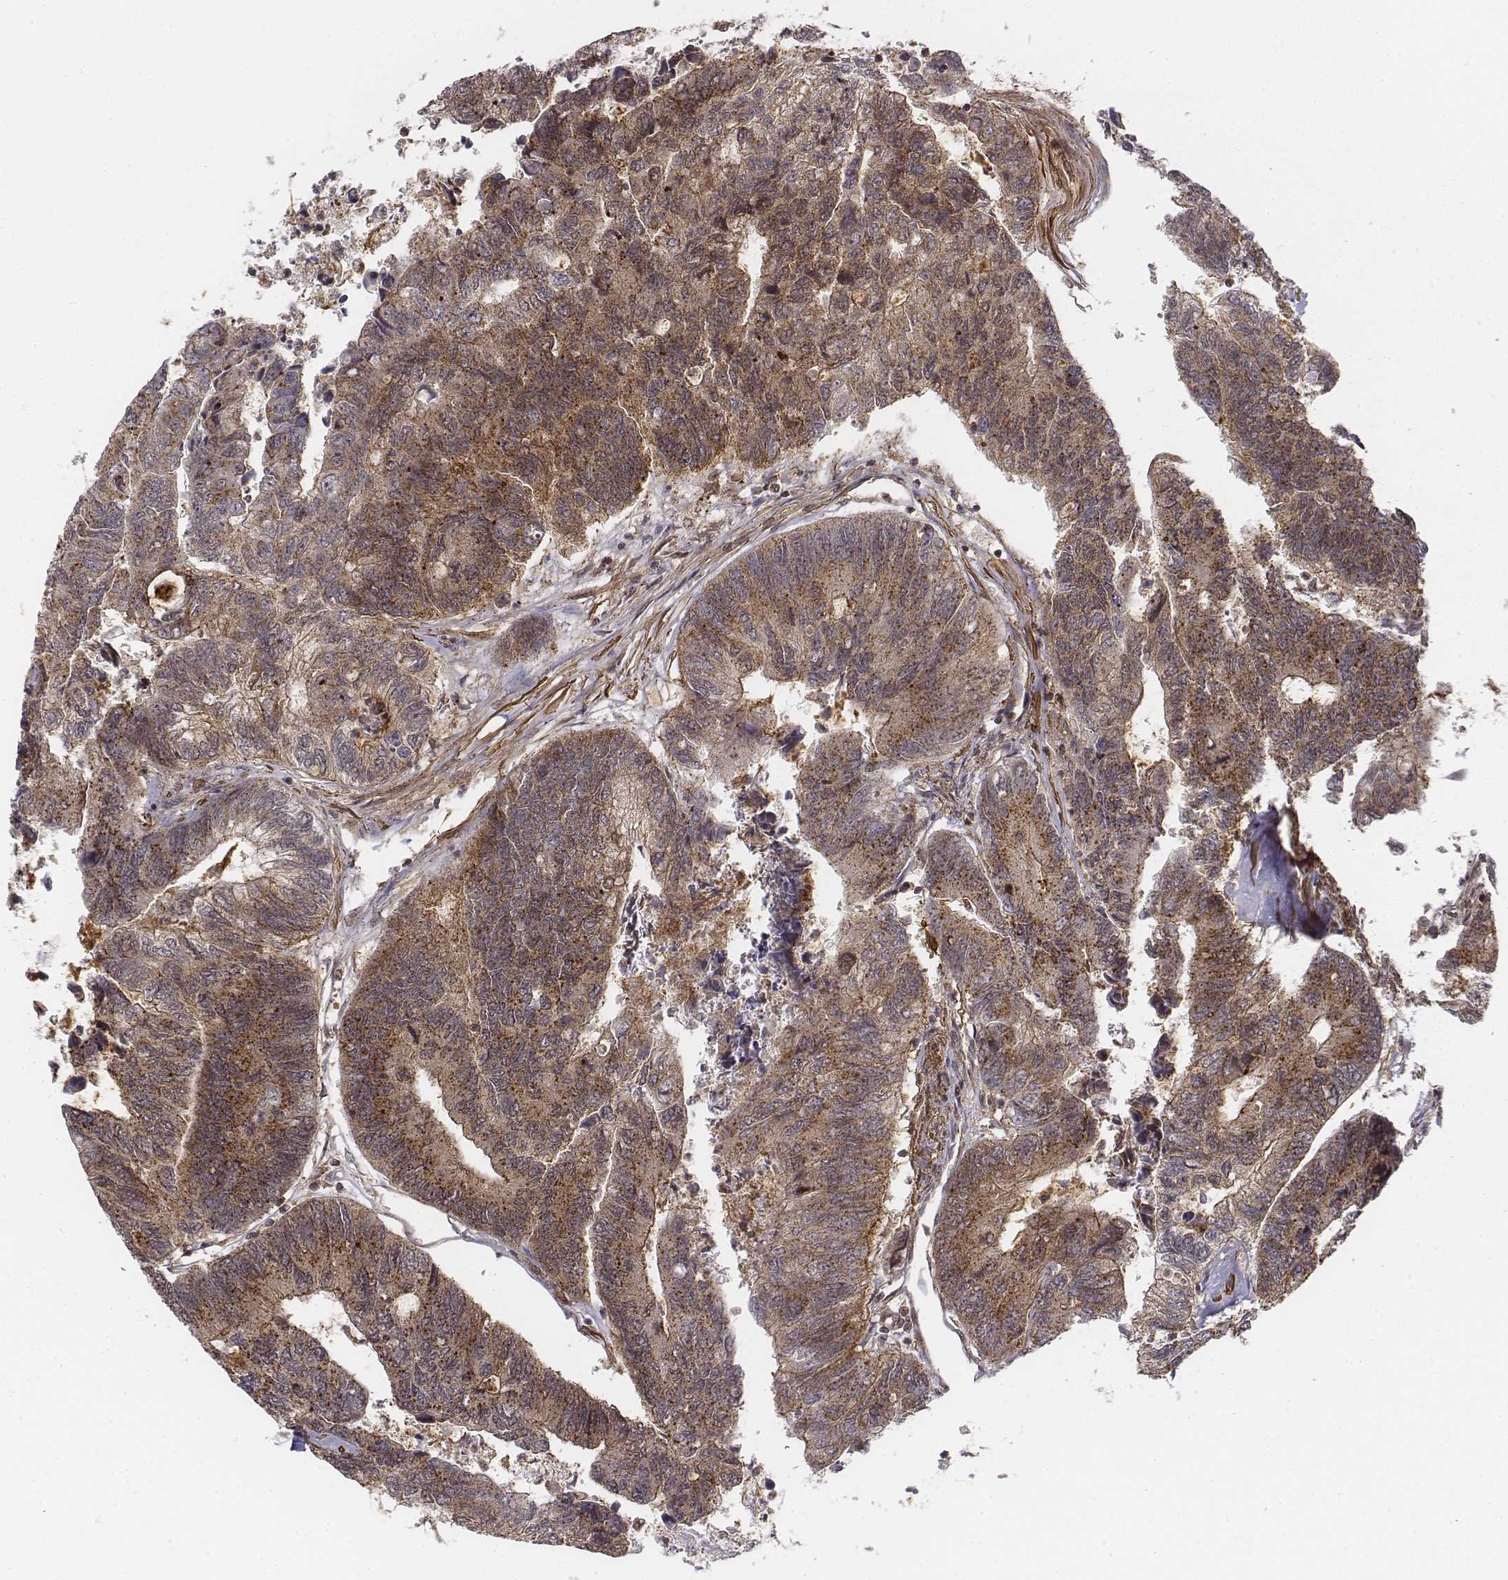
{"staining": {"intensity": "moderate", "quantity": ">75%", "location": "cytoplasmic/membranous"}, "tissue": "colorectal cancer", "cell_type": "Tumor cells", "image_type": "cancer", "snomed": [{"axis": "morphology", "description": "Adenocarcinoma, NOS"}, {"axis": "topography", "description": "Colon"}], "caption": "The immunohistochemical stain shows moderate cytoplasmic/membranous expression in tumor cells of colorectal cancer tissue.", "gene": "ZFYVE19", "patient": {"sex": "female", "age": 67}}